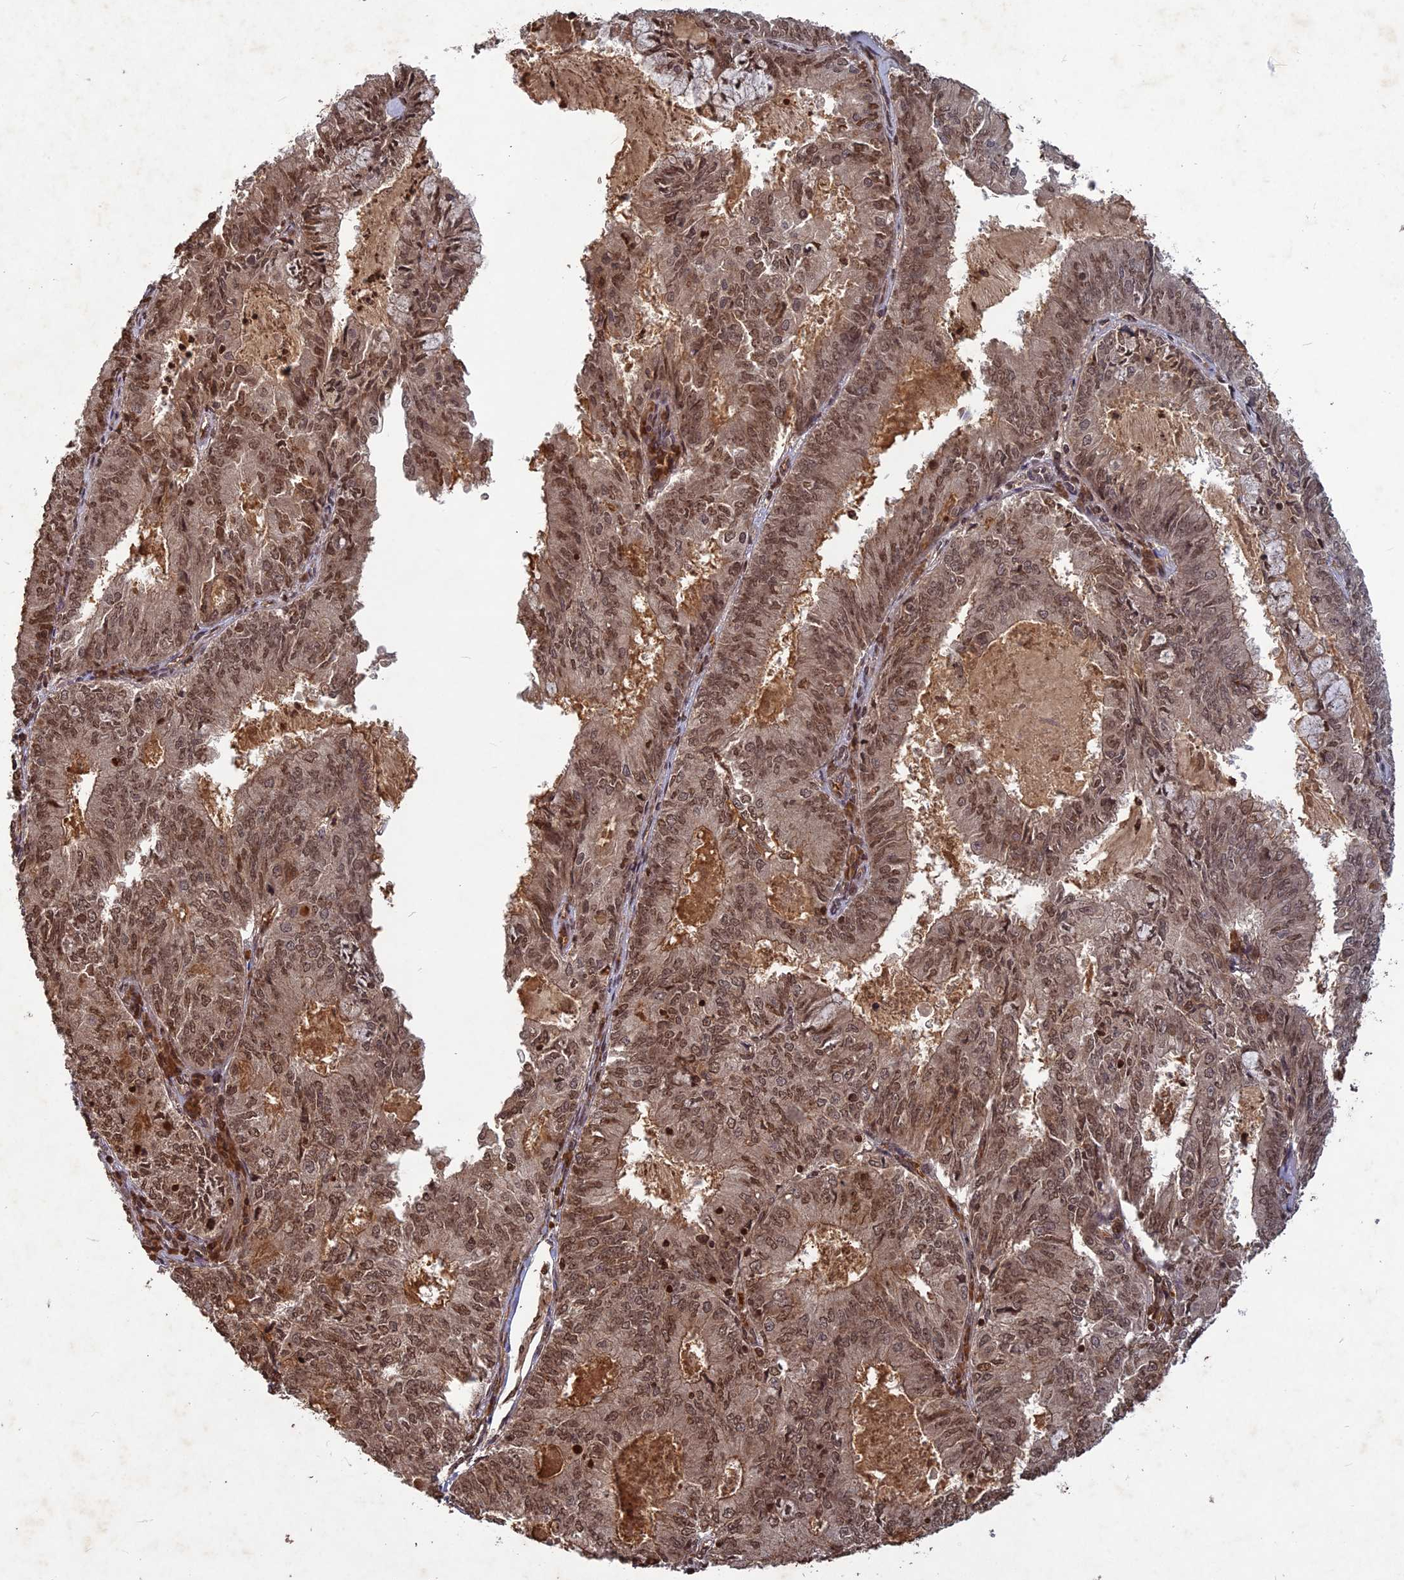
{"staining": {"intensity": "moderate", "quantity": ">75%", "location": "cytoplasmic/membranous,nuclear"}, "tissue": "endometrial cancer", "cell_type": "Tumor cells", "image_type": "cancer", "snomed": [{"axis": "morphology", "description": "Adenocarcinoma, NOS"}, {"axis": "topography", "description": "Endometrium"}], "caption": "Immunohistochemical staining of endometrial cancer shows moderate cytoplasmic/membranous and nuclear protein staining in approximately >75% of tumor cells.", "gene": "SRMS", "patient": {"sex": "female", "age": 57}}